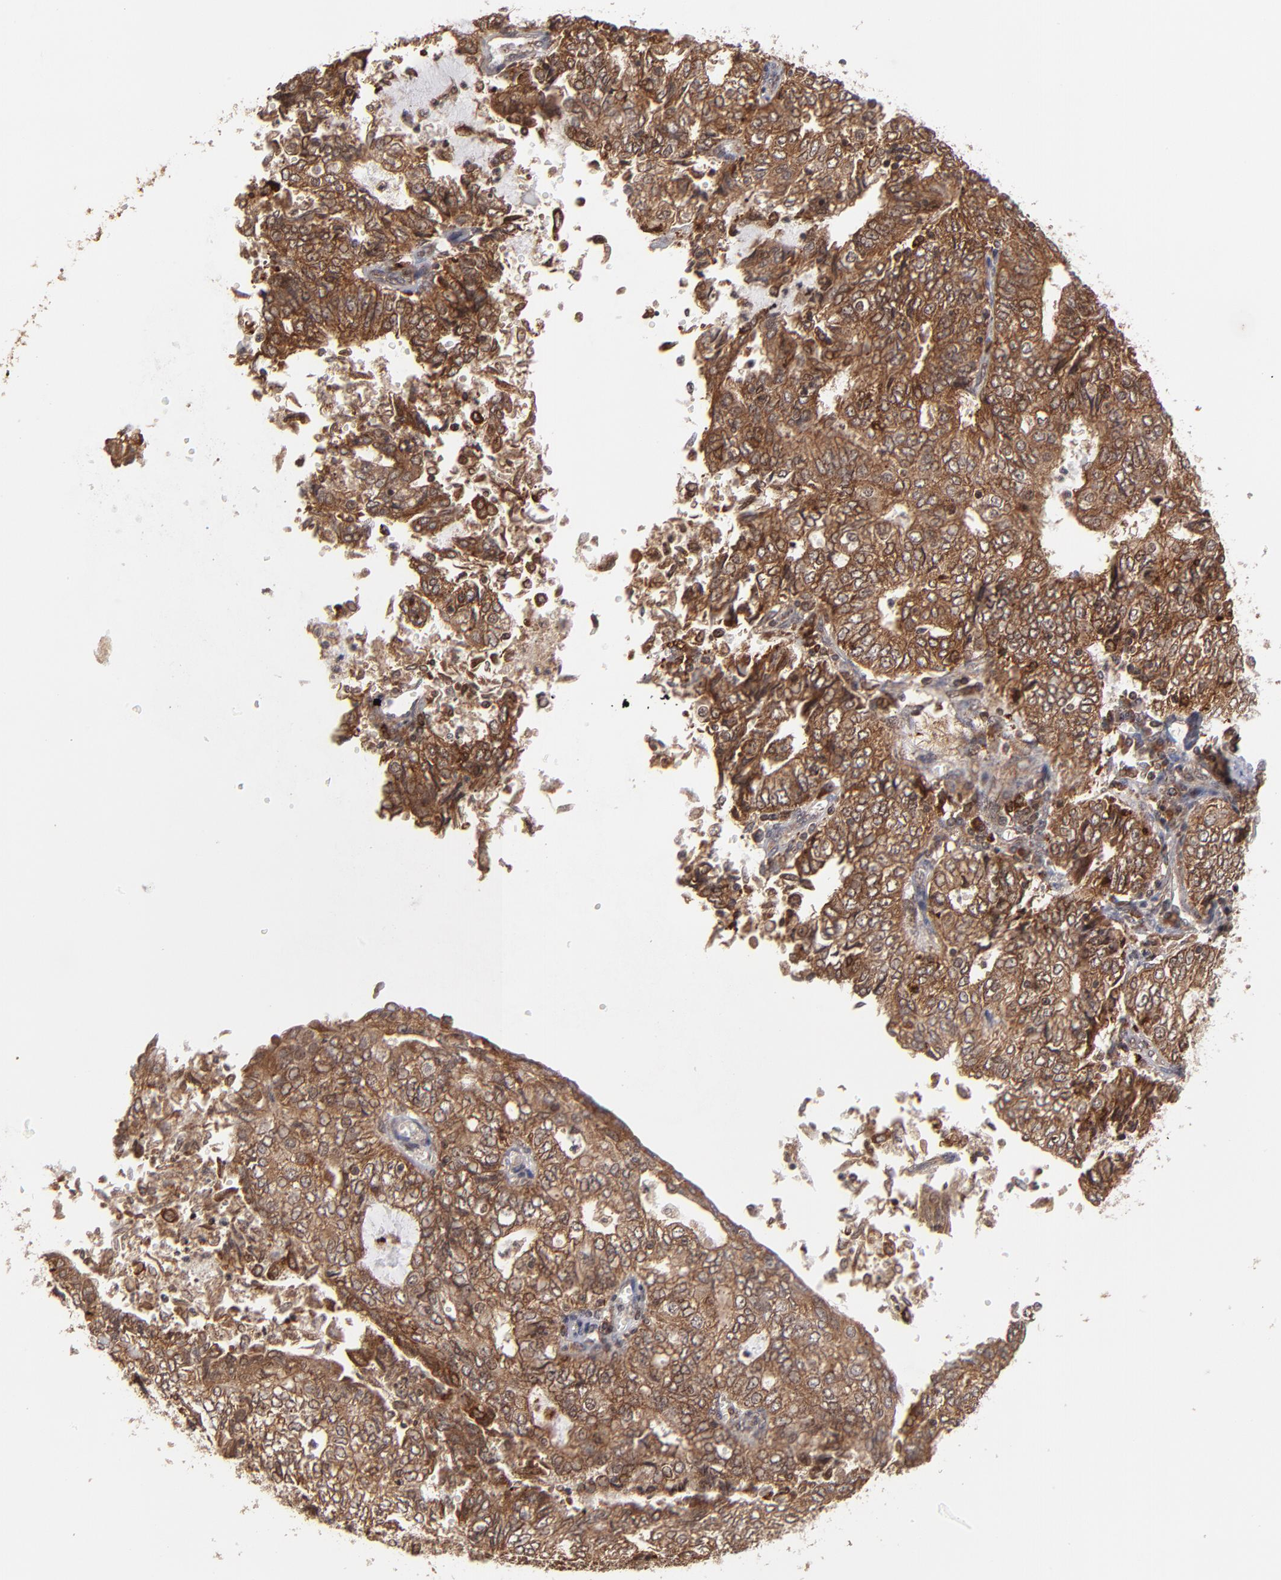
{"staining": {"intensity": "strong", "quantity": ">75%", "location": "cytoplasmic/membranous"}, "tissue": "endometrial cancer", "cell_type": "Tumor cells", "image_type": "cancer", "snomed": [{"axis": "morphology", "description": "Adenocarcinoma, NOS"}, {"axis": "topography", "description": "Endometrium"}], "caption": "A histopathology image of endometrial cancer stained for a protein shows strong cytoplasmic/membranous brown staining in tumor cells. (IHC, brightfield microscopy, high magnification).", "gene": "RGS6", "patient": {"sex": "female", "age": 69}}